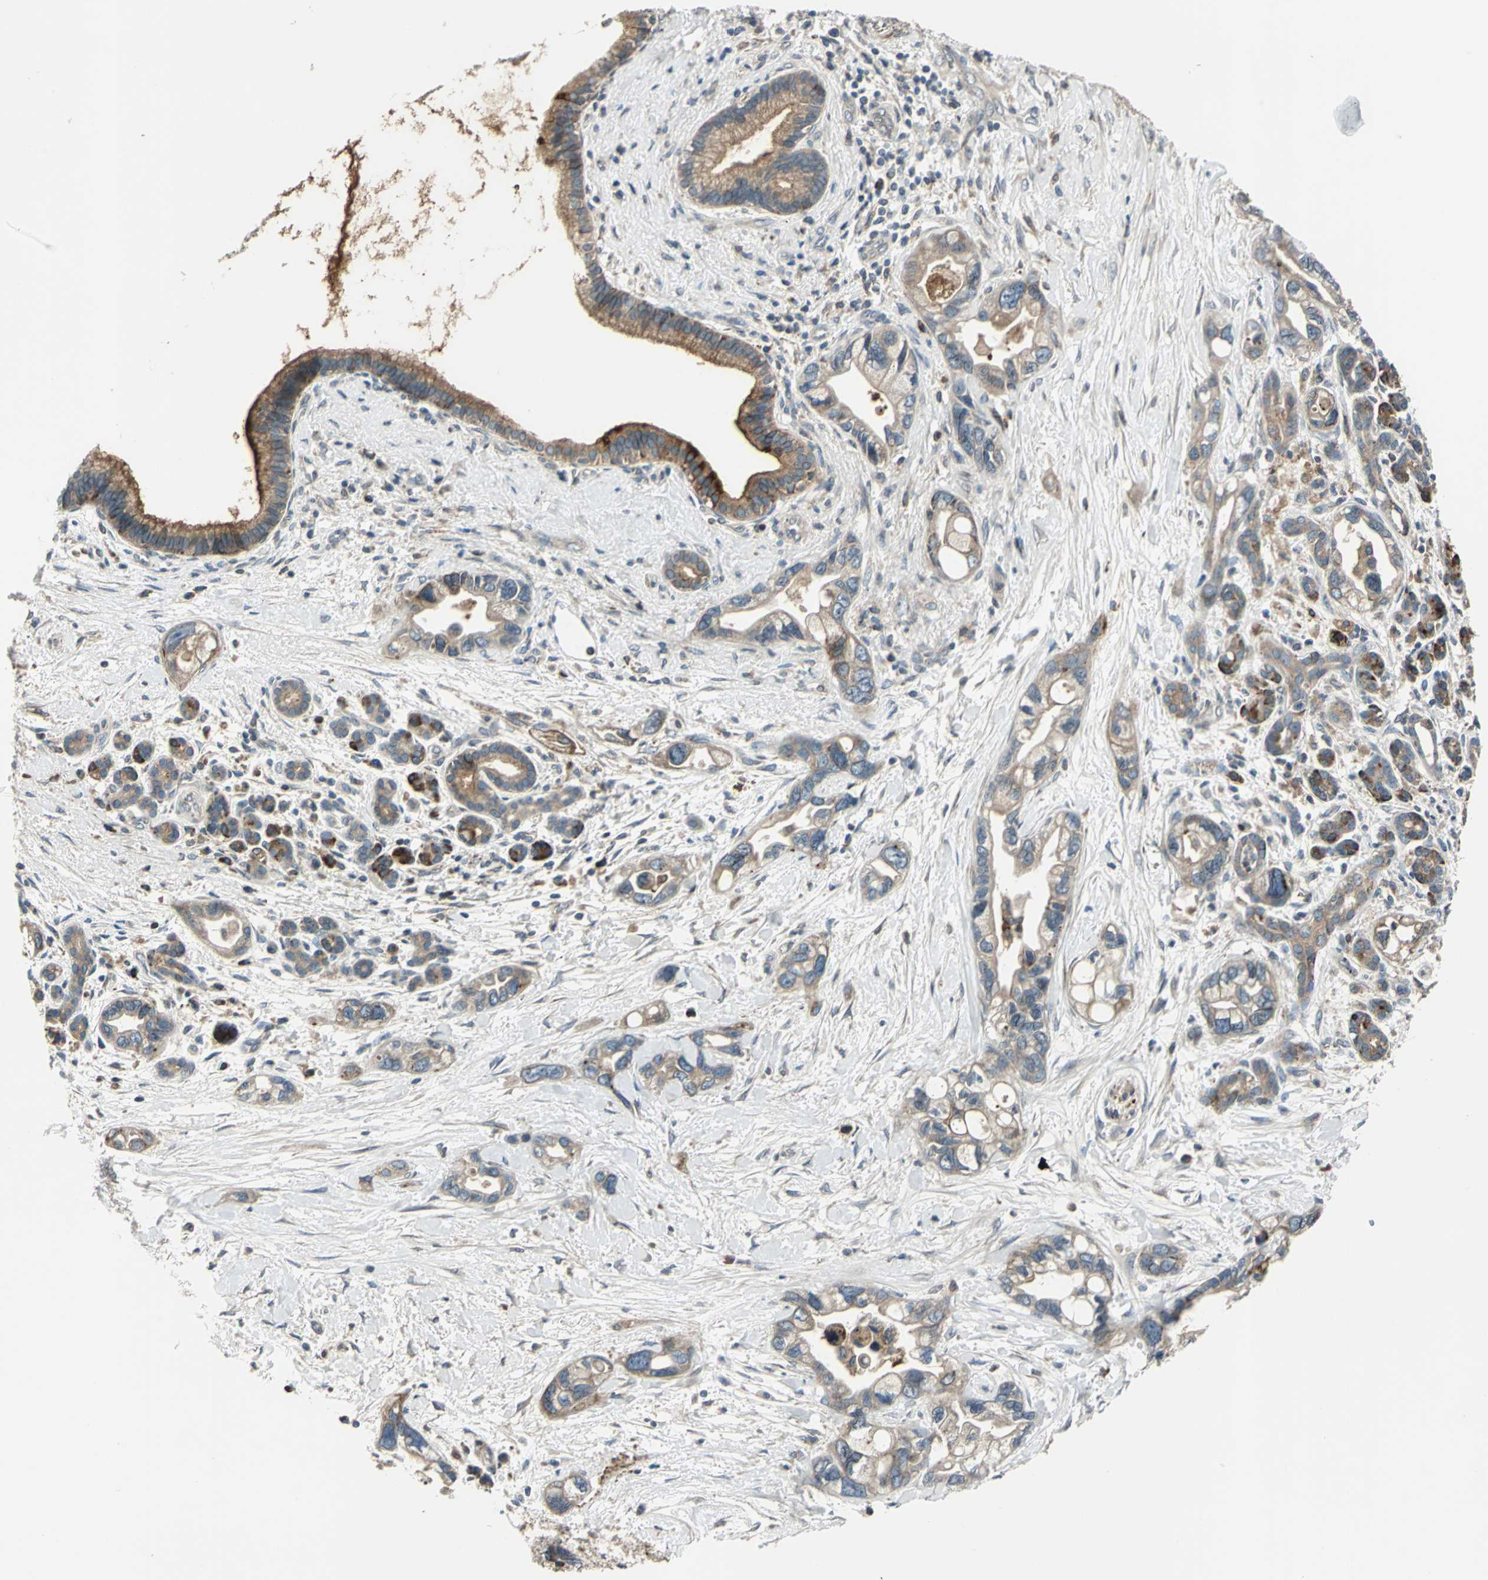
{"staining": {"intensity": "moderate", "quantity": ">75%", "location": "cytoplasmic/membranous"}, "tissue": "pancreatic cancer", "cell_type": "Tumor cells", "image_type": "cancer", "snomed": [{"axis": "morphology", "description": "Adenocarcinoma, NOS"}, {"axis": "topography", "description": "Pancreas"}], "caption": "Human pancreatic cancer (adenocarcinoma) stained for a protein (brown) shows moderate cytoplasmic/membranous positive expression in approximately >75% of tumor cells.", "gene": "HTATIP2", "patient": {"sex": "female", "age": 77}}